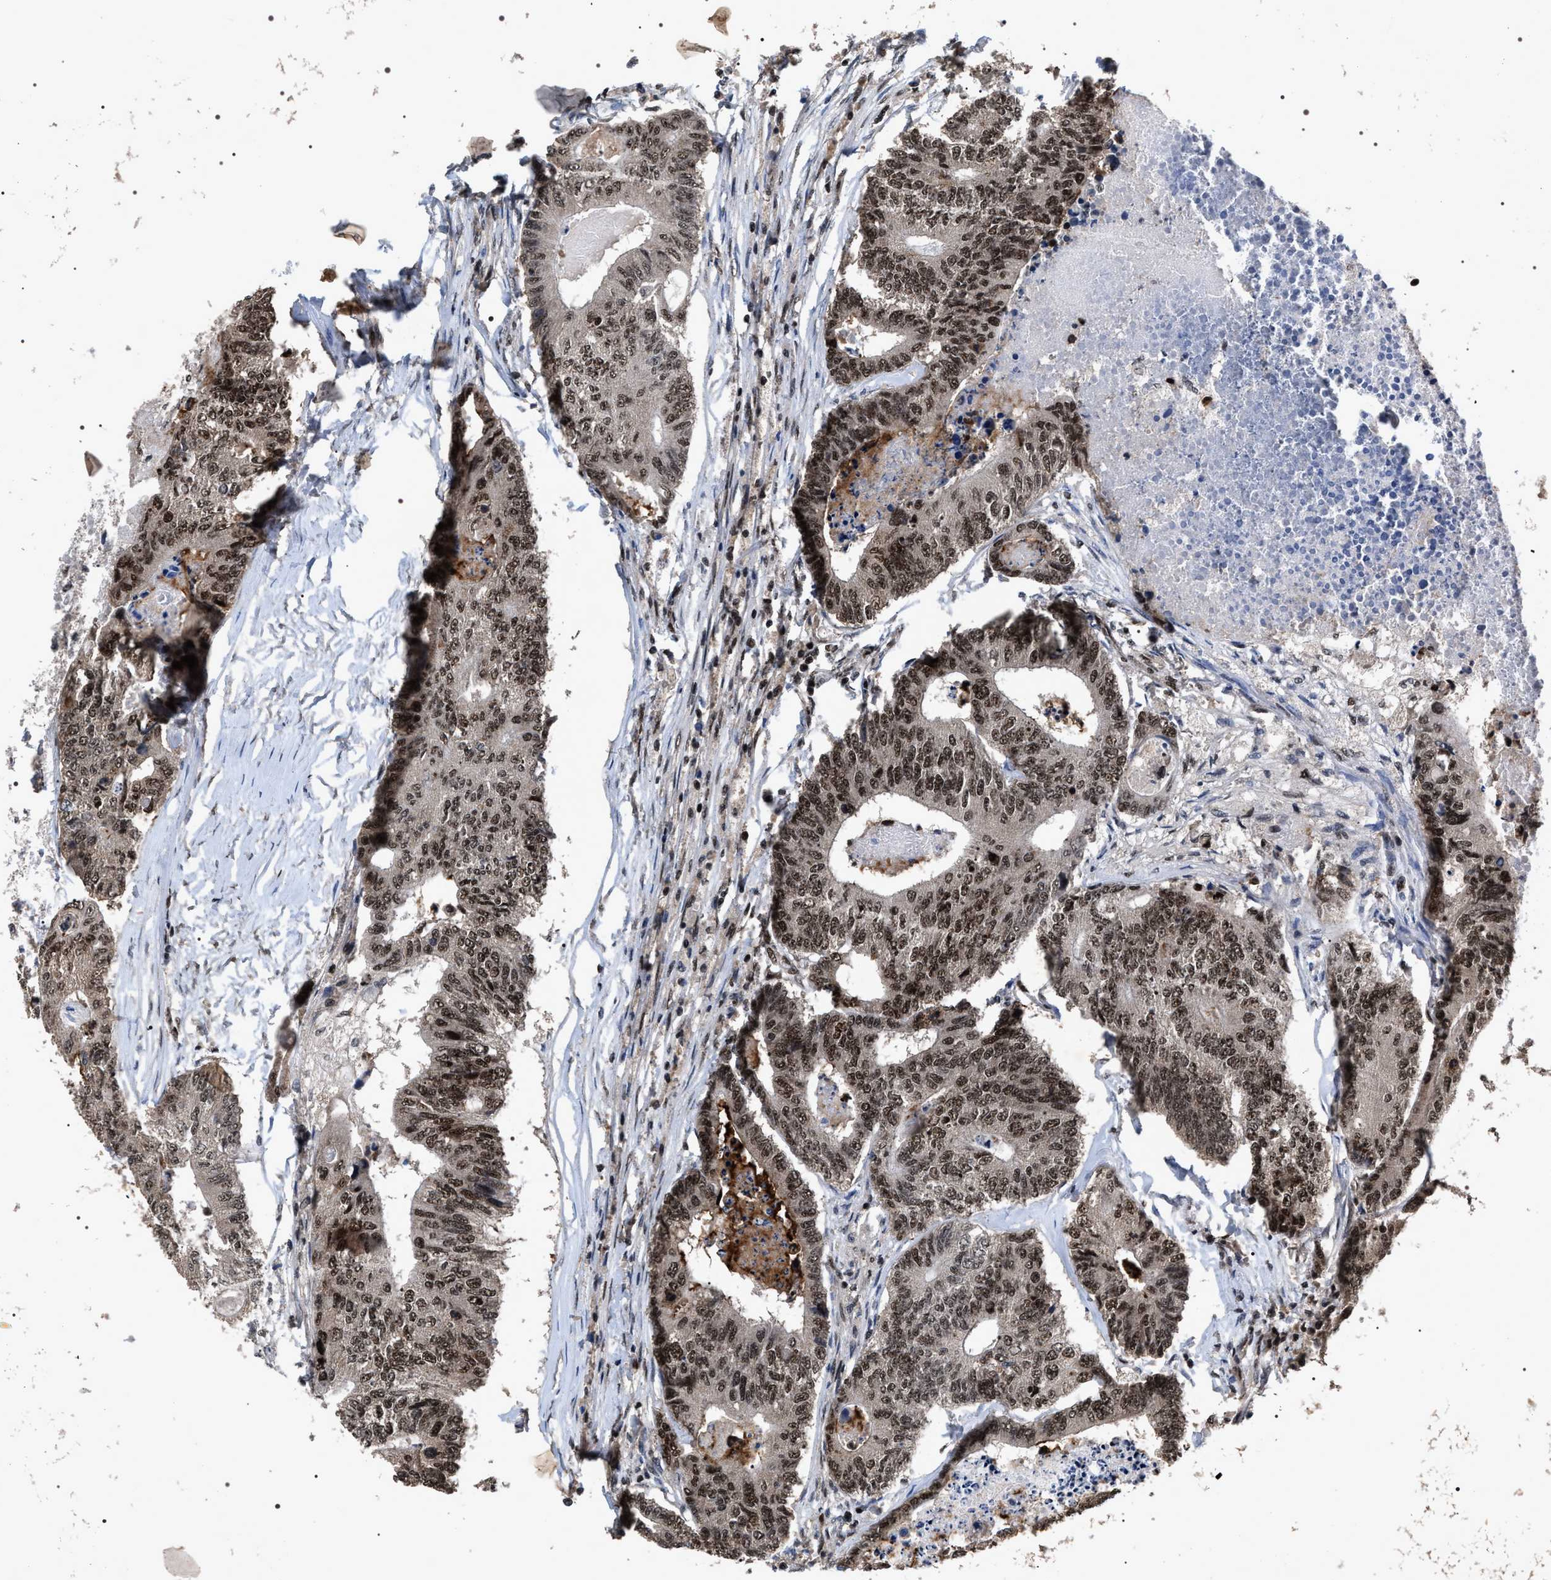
{"staining": {"intensity": "moderate", "quantity": ">75%", "location": "nuclear"}, "tissue": "colorectal cancer", "cell_type": "Tumor cells", "image_type": "cancer", "snomed": [{"axis": "morphology", "description": "Adenocarcinoma, NOS"}, {"axis": "topography", "description": "Colon"}], "caption": "A brown stain highlights moderate nuclear positivity of a protein in colorectal cancer tumor cells. Ihc stains the protein in brown and the nuclei are stained blue.", "gene": "RRP1B", "patient": {"sex": "female", "age": 67}}